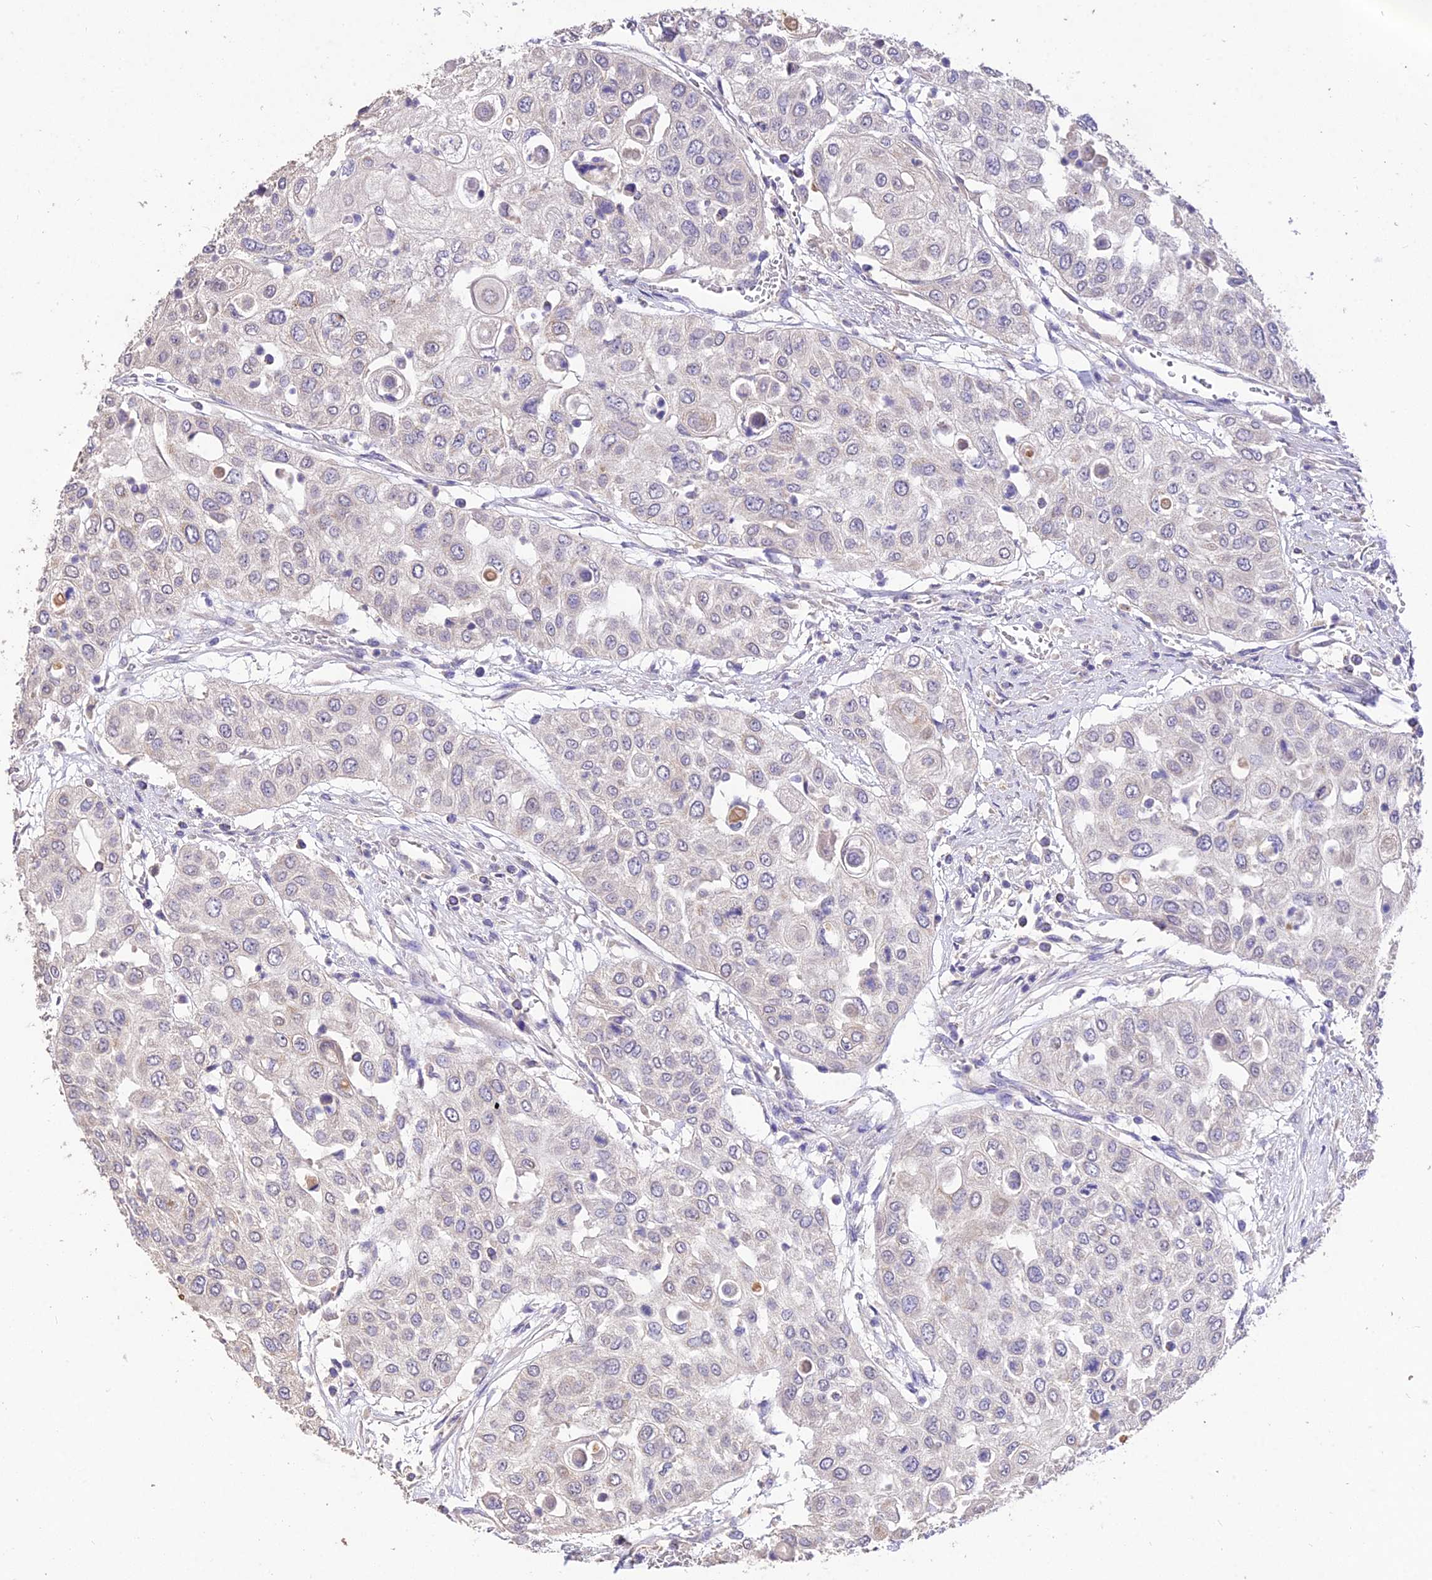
{"staining": {"intensity": "negative", "quantity": "none", "location": "none"}, "tissue": "urothelial cancer", "cell_type": "Tumor cells", "image_type": "cancer", "snomed": [{"axis": "morphology", "description": "Urothelial carcinoma, High grade"}, {"axis": "topography", "description": "Urinary bladder"}], "caption": "Protein analysis of high-grade urothelial carcinoma exhibits no significant expression in tumor cells.", "gene": "SDHD", "patient": {"sex": "female", "age": 79}}